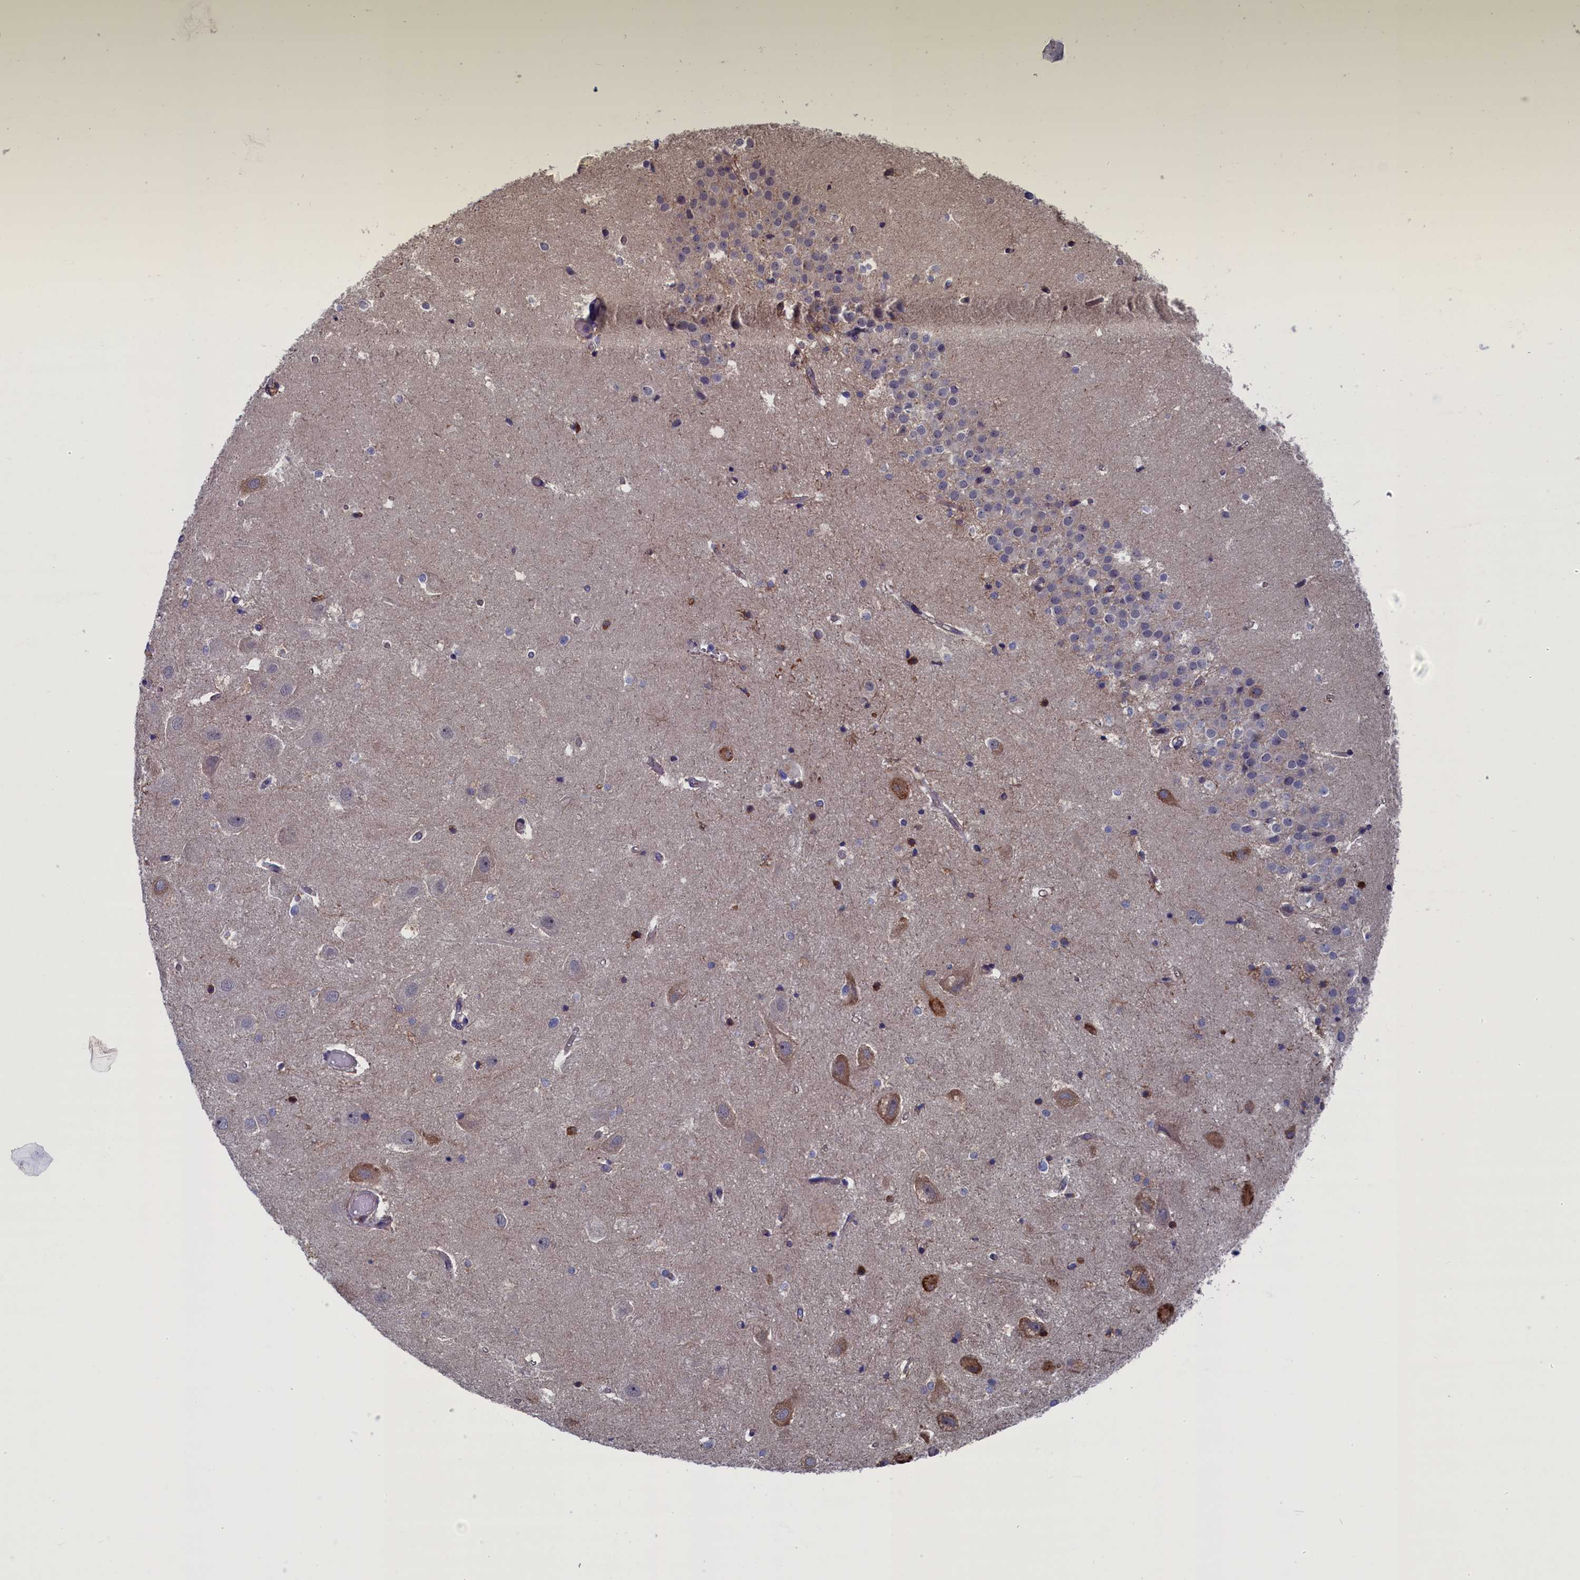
{"staining": {"intensity": "negative", "quantity": "none", "location": "none"}, "tissue": "hippocampus", "cell_type": "Glial cells", "image_type": "normal", "snomed": [{"axis": "morphology", "description": "Normal tissue, NOS"}, {"axis": "topography", "description": "Hippocampus"}], "caption": "High magnification brightfield microscopy of benign hippocampus stained with DAB (3,3'-diaminobenzidine) (brown) and counterstained with hematoxylin (blue): glial cells show no significant staining. (Stains: DAB immunohistochemistry with hematoxylin counter stain, Microscopy: brightfield microscopy at high magnification).", "gene": "SPATA13", "patient": {"sex": "female", "age": 52}}